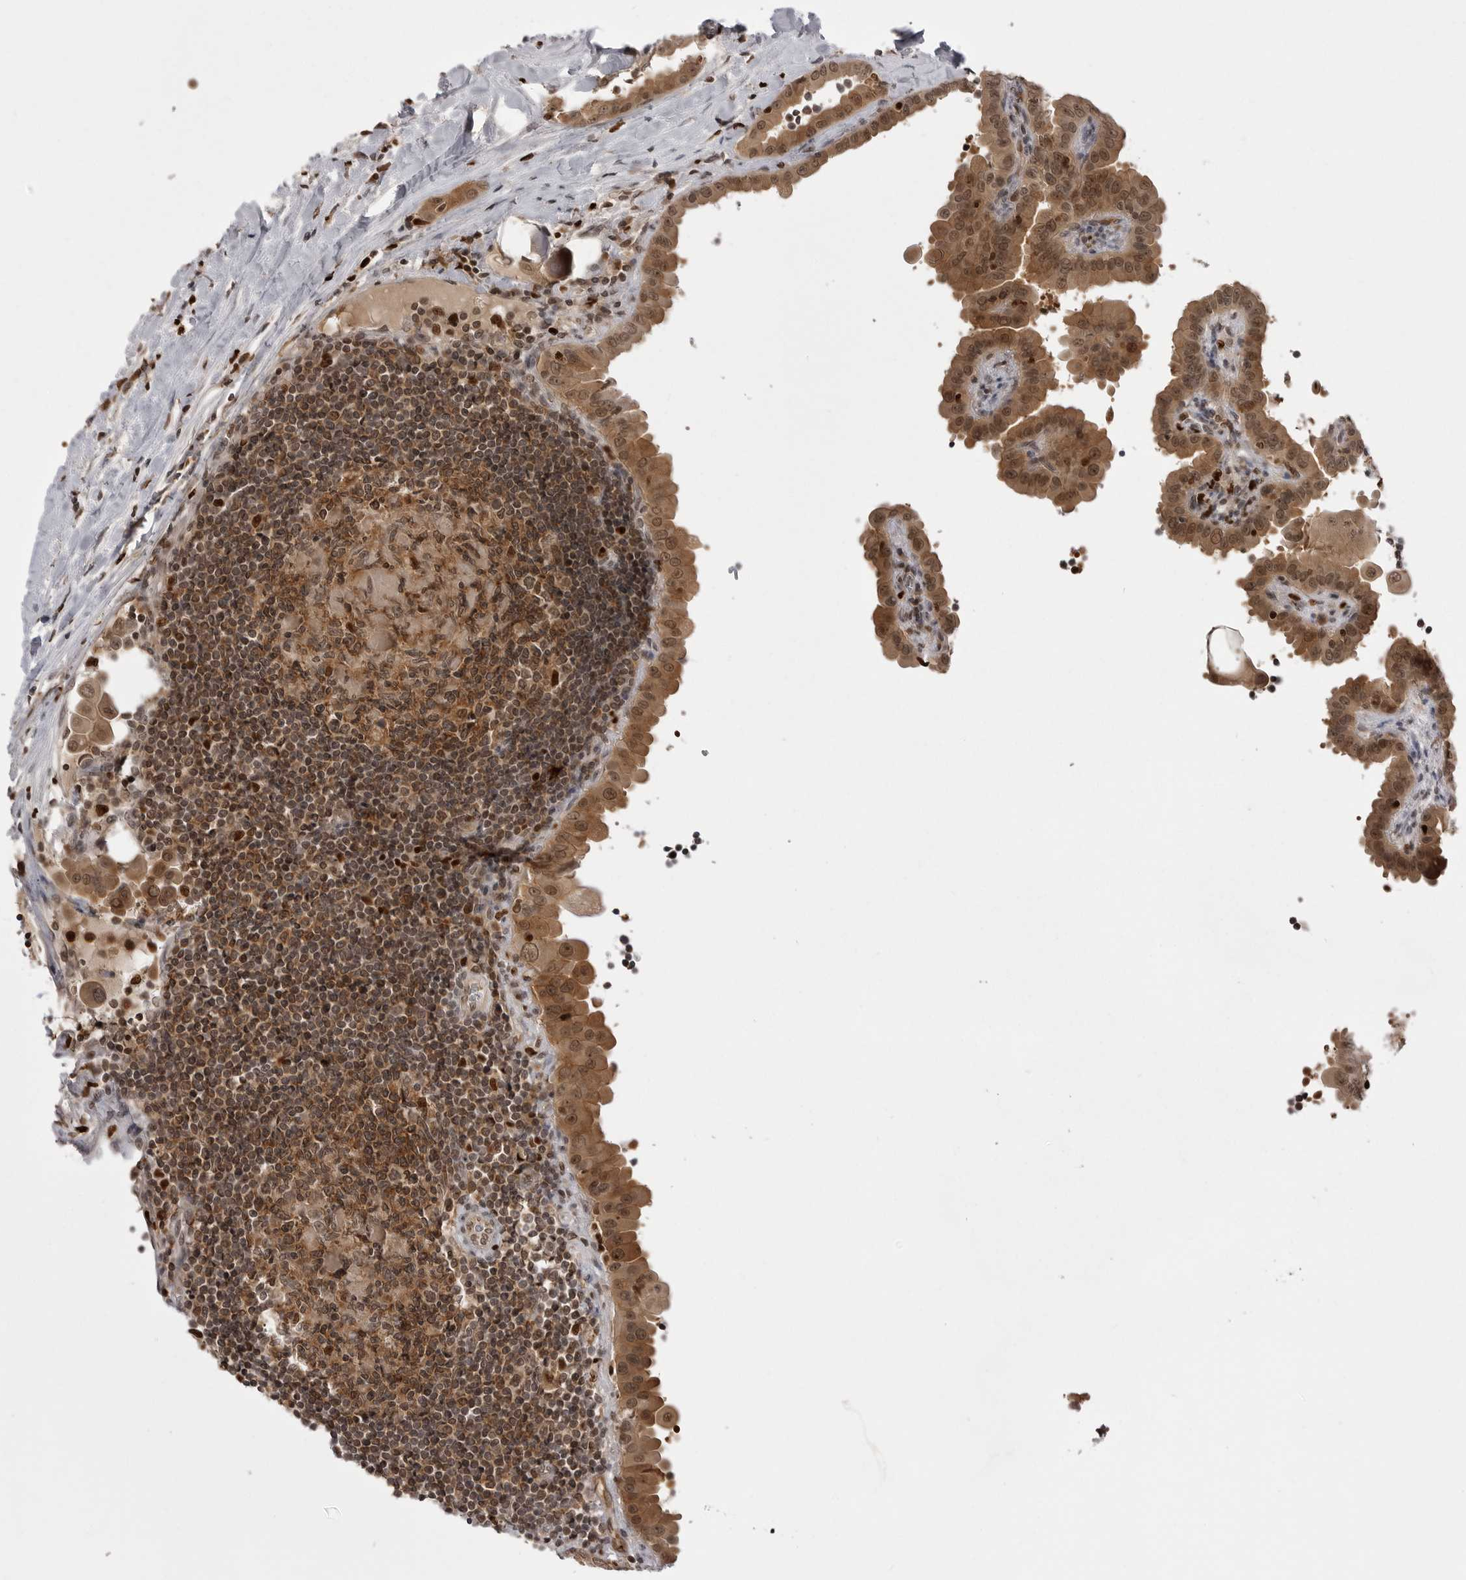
{"staining": {"intensity": "moderate", "quantity": ">75%", "location": "cytoplasmic/membranous,nuclear"}, "tissue": "thyroid cancer", "cell_type": "Tumor cells", "image_type": "cancer", "snomed": [{"axis": "morphology", "description": "Papillary adenocarcinoma, NOS"}, {"axis": "topography", "description": "Thyroid gland"}], "caption": "This is a photomicrograph of immunohistochemistry staining of thyroid cancer (papillary adenocarcinoma), which shows moderate expression in the cytoplasmic/membranous and nuclear of tumor cells.", "gene": "PTK2B", "patient": {"sex": "male", "age": 33}}